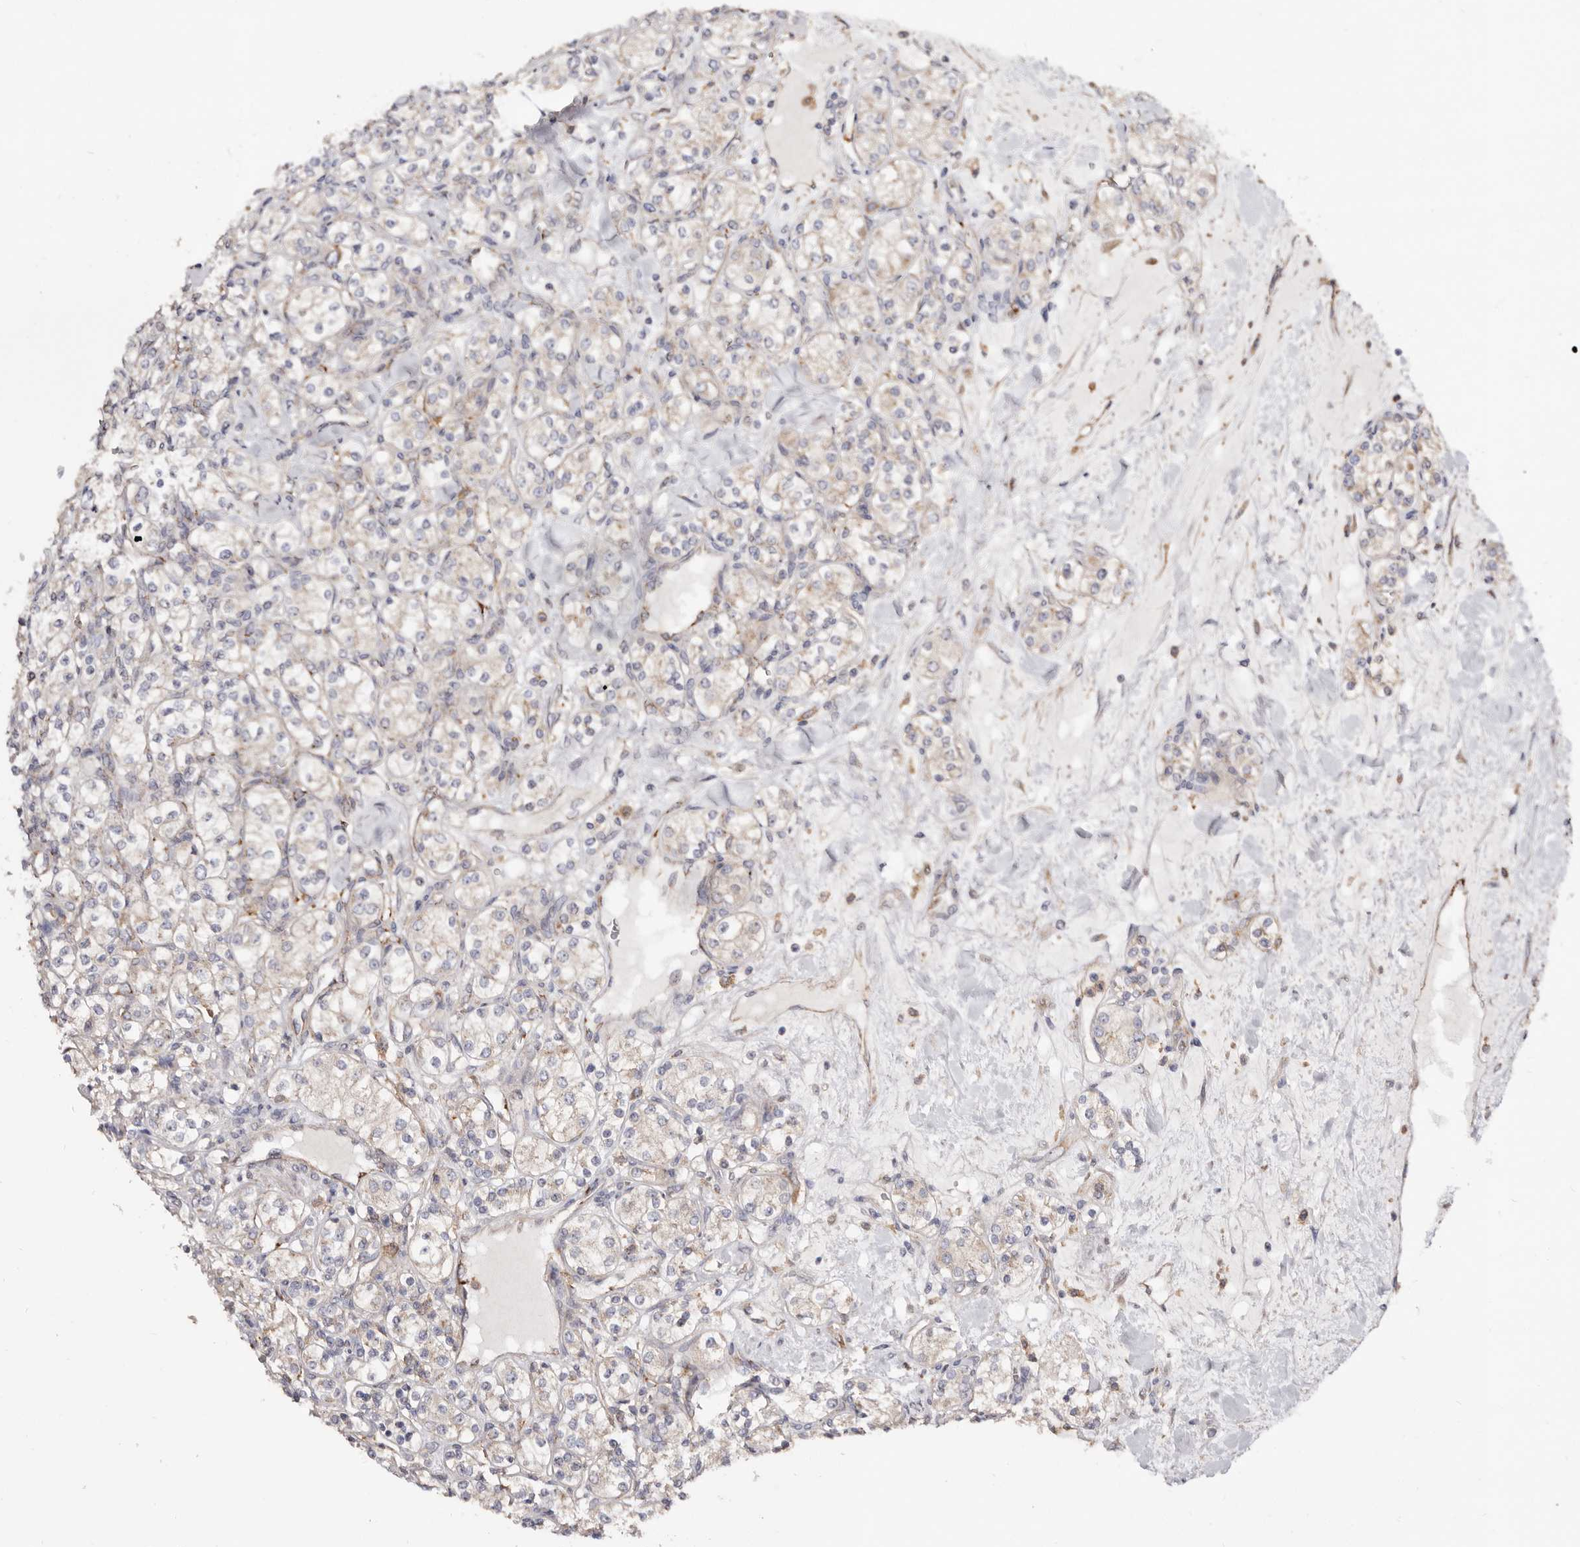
{"staining": {"intensity": "weak", "quantity": "<25%", "location": "cytoplasmic/membranous"}, "tissue": "renal cancer", "cell_type": "Tumor cells", "image_type": "cancer", "snomed": [{"axis": "morphology", "description": "Adenocarcinoma, NOS"}, {"axis": "topography", "description": "Kidney"}], "caption": "DAB immunohistochemical staining of renal adenocarcinoma reveals no significant expression in tumor cells. (DAB IHC, high magnification).", "gene": "LRRC25", "patient": {"sex": "male", "age": 77}}